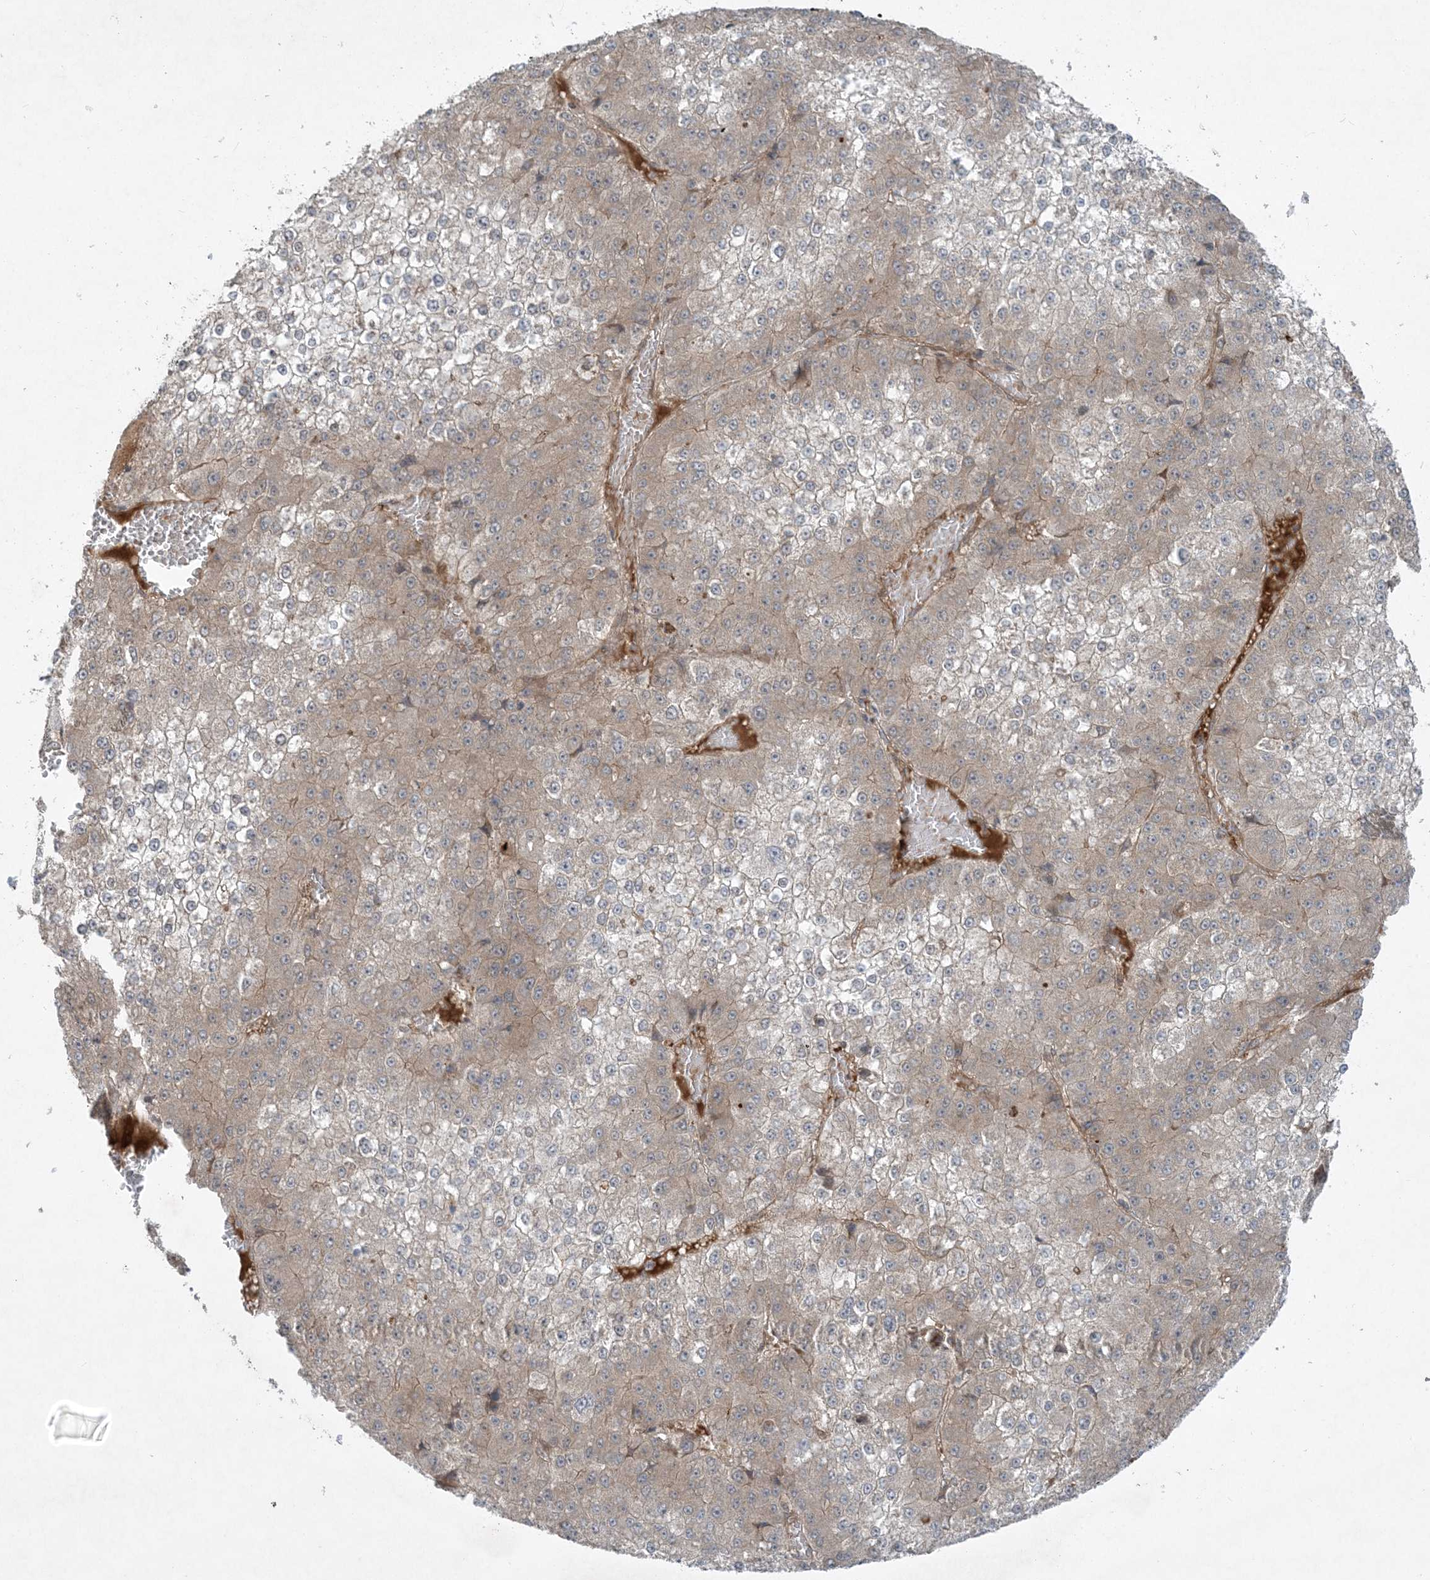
{"staining": {"intensity": "weak", "quantity": "<25%", "location": "cytoplasmic/membranous"}, "tissue": "liver cancer", "cell_type": "Tumor cells", "image_type": "cancer", "snomed": [{"axis": "morphology", "description": "Carcinoma, Hepatocellular, NOS"}, {"axis": "topography", "description": "Liver"}], "caption": "Immunohistochemistry of human liver hepatocellular carcinoma shows no staining in tumor cells. (DAB (3,3'-diaminobenzidine) IHC visualized using brightfield microscopy, high magnification).", "gene": "STAM2", "patient": {"sex": "female", "age": 73}}